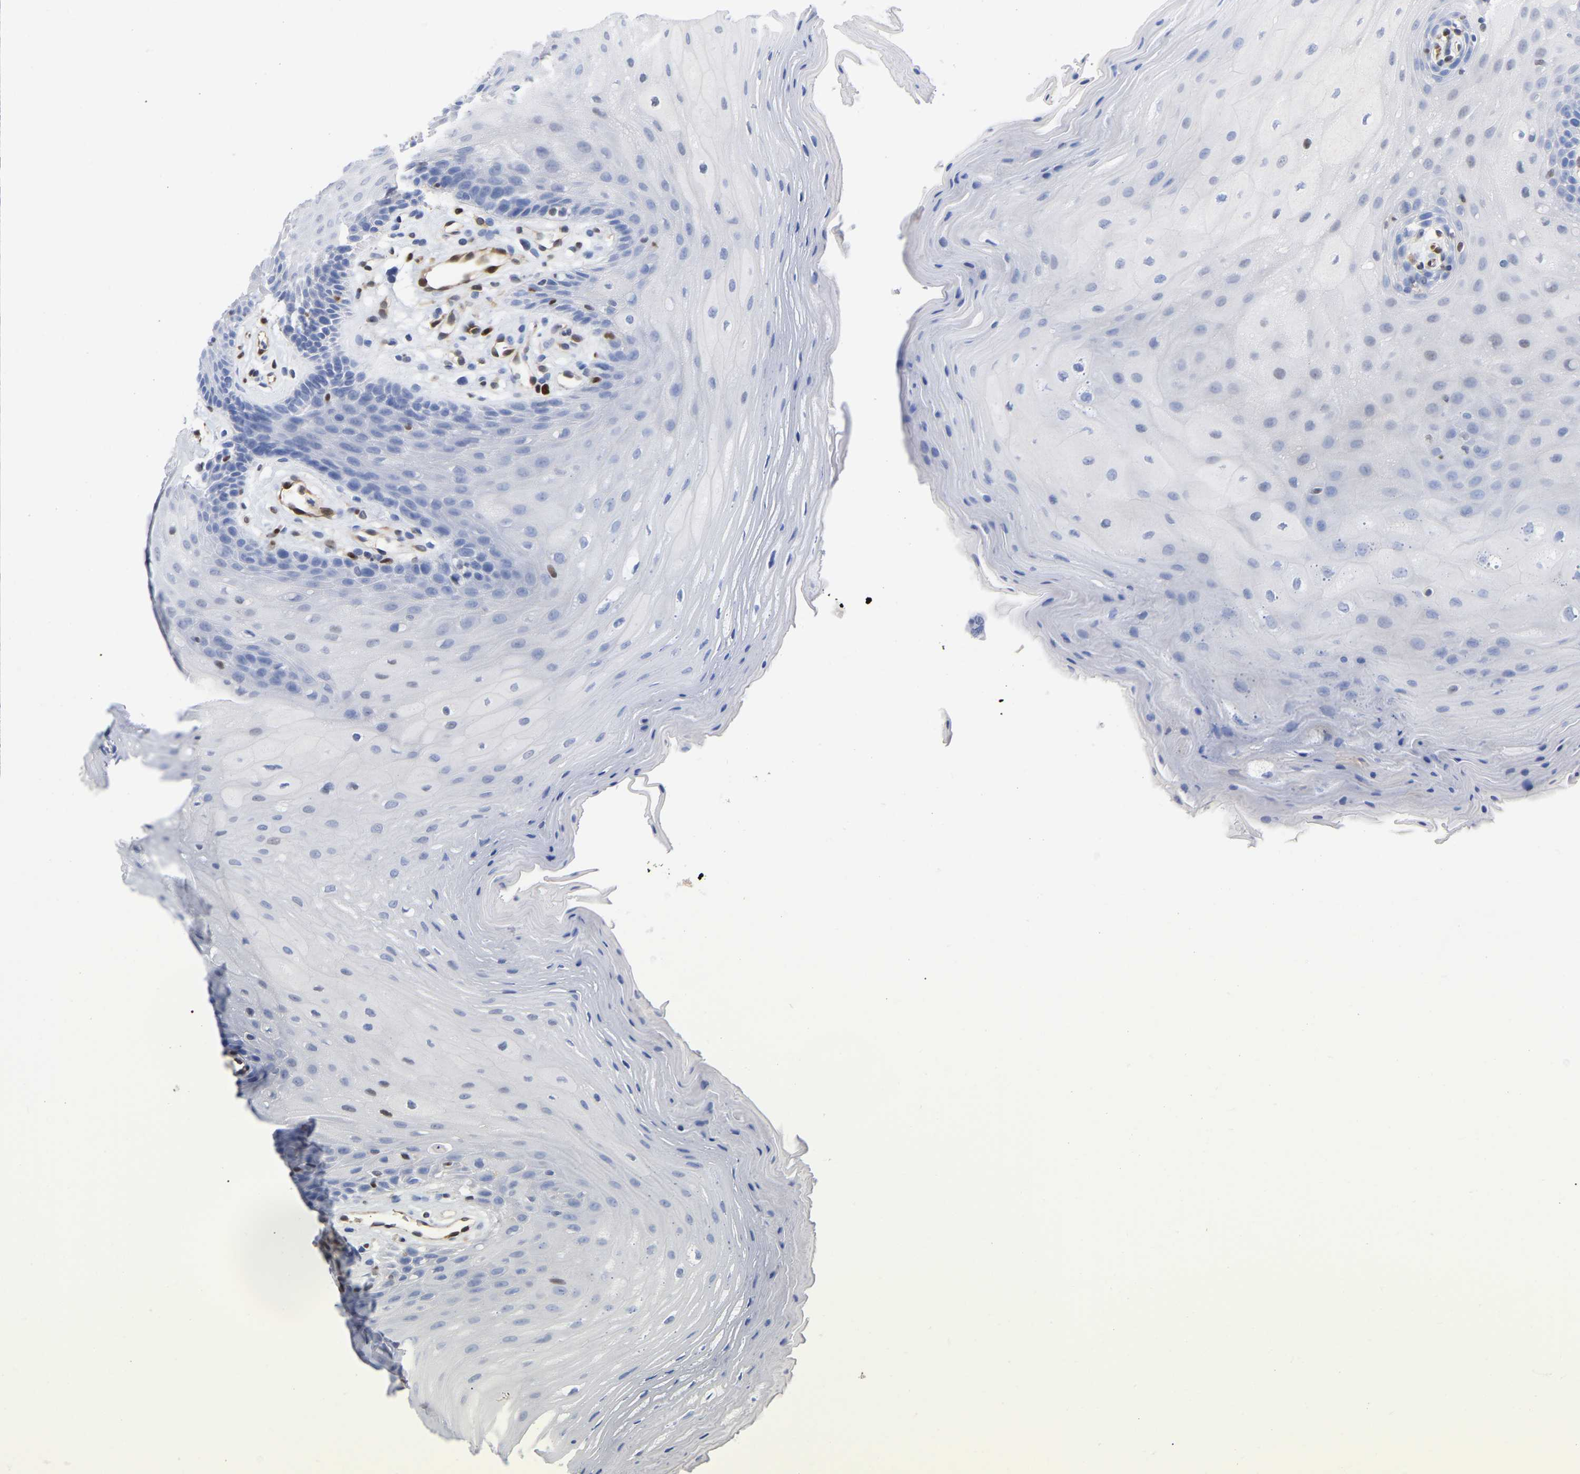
{"staining": {"intensity": "negative", "quantity": "none", "location": "none"}, "tissue": "oral mucosa", "cell_type": "Squamous epithelial cells", "image_type": "normal", "snomed": [{"axis": "morphology", "description": "Normal tissue, NOS"}, {"axis": "morphology", "description": "Squamous cell carcinoma, NOS"}, {"axis": "topography", "description": "Oral tissue"}, {"axis": "topography", "description": "Head-Neck"}], "caption": "High magnification brightfield microscopy of normal oral mucosa stained with DAB (brown) and counterstained with hematoxylin (blue): squamous epithelial cells show no significant staining.", "gene": "GIMAP4", "patient": {"sex": "male", "age": 71}}